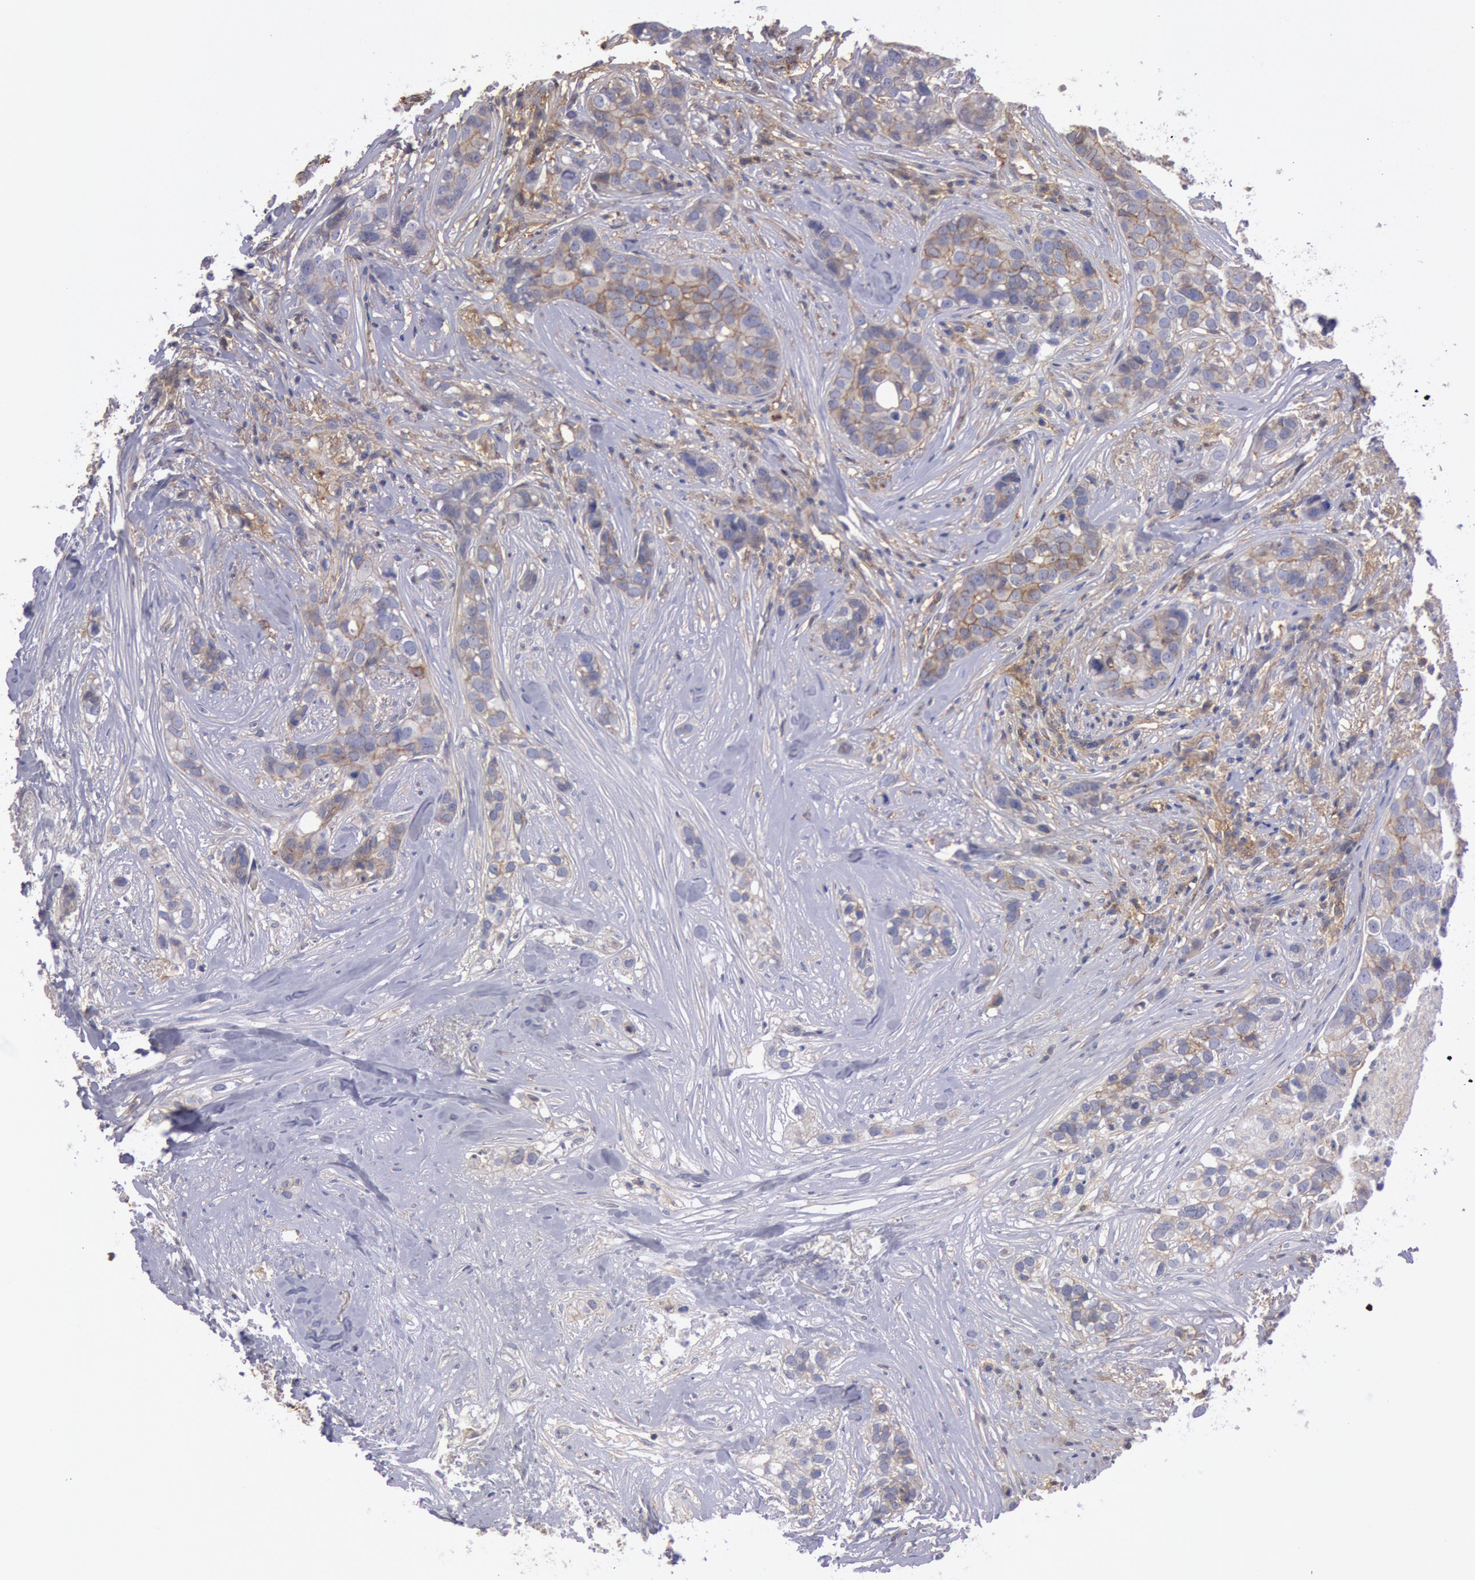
{"staining": {"intensity": "moderate", "quantity": "25%-75%", "location": "cytoplasmic/membranous"}, "tissue": "breast cancer", "cell_type": "Tumor cells", "image_type": "cancer", "snomed": [{"axis": "morphology", "description": "Duct carcinoma"}, {"axis": "topography", "description": "Breast"}], "caption": "A brown stain labels moderate cytoplasmic/membranous expression of a protein in breast infiltrating ductal carcinoma tumor cells. The protein of interest is stained brown, and the nuclei are stained in blue (DAB IHC with brightfield microscopy, high magnification).", "gene": "SNAP23", "patient": {"sex": "female", "age": 91}}